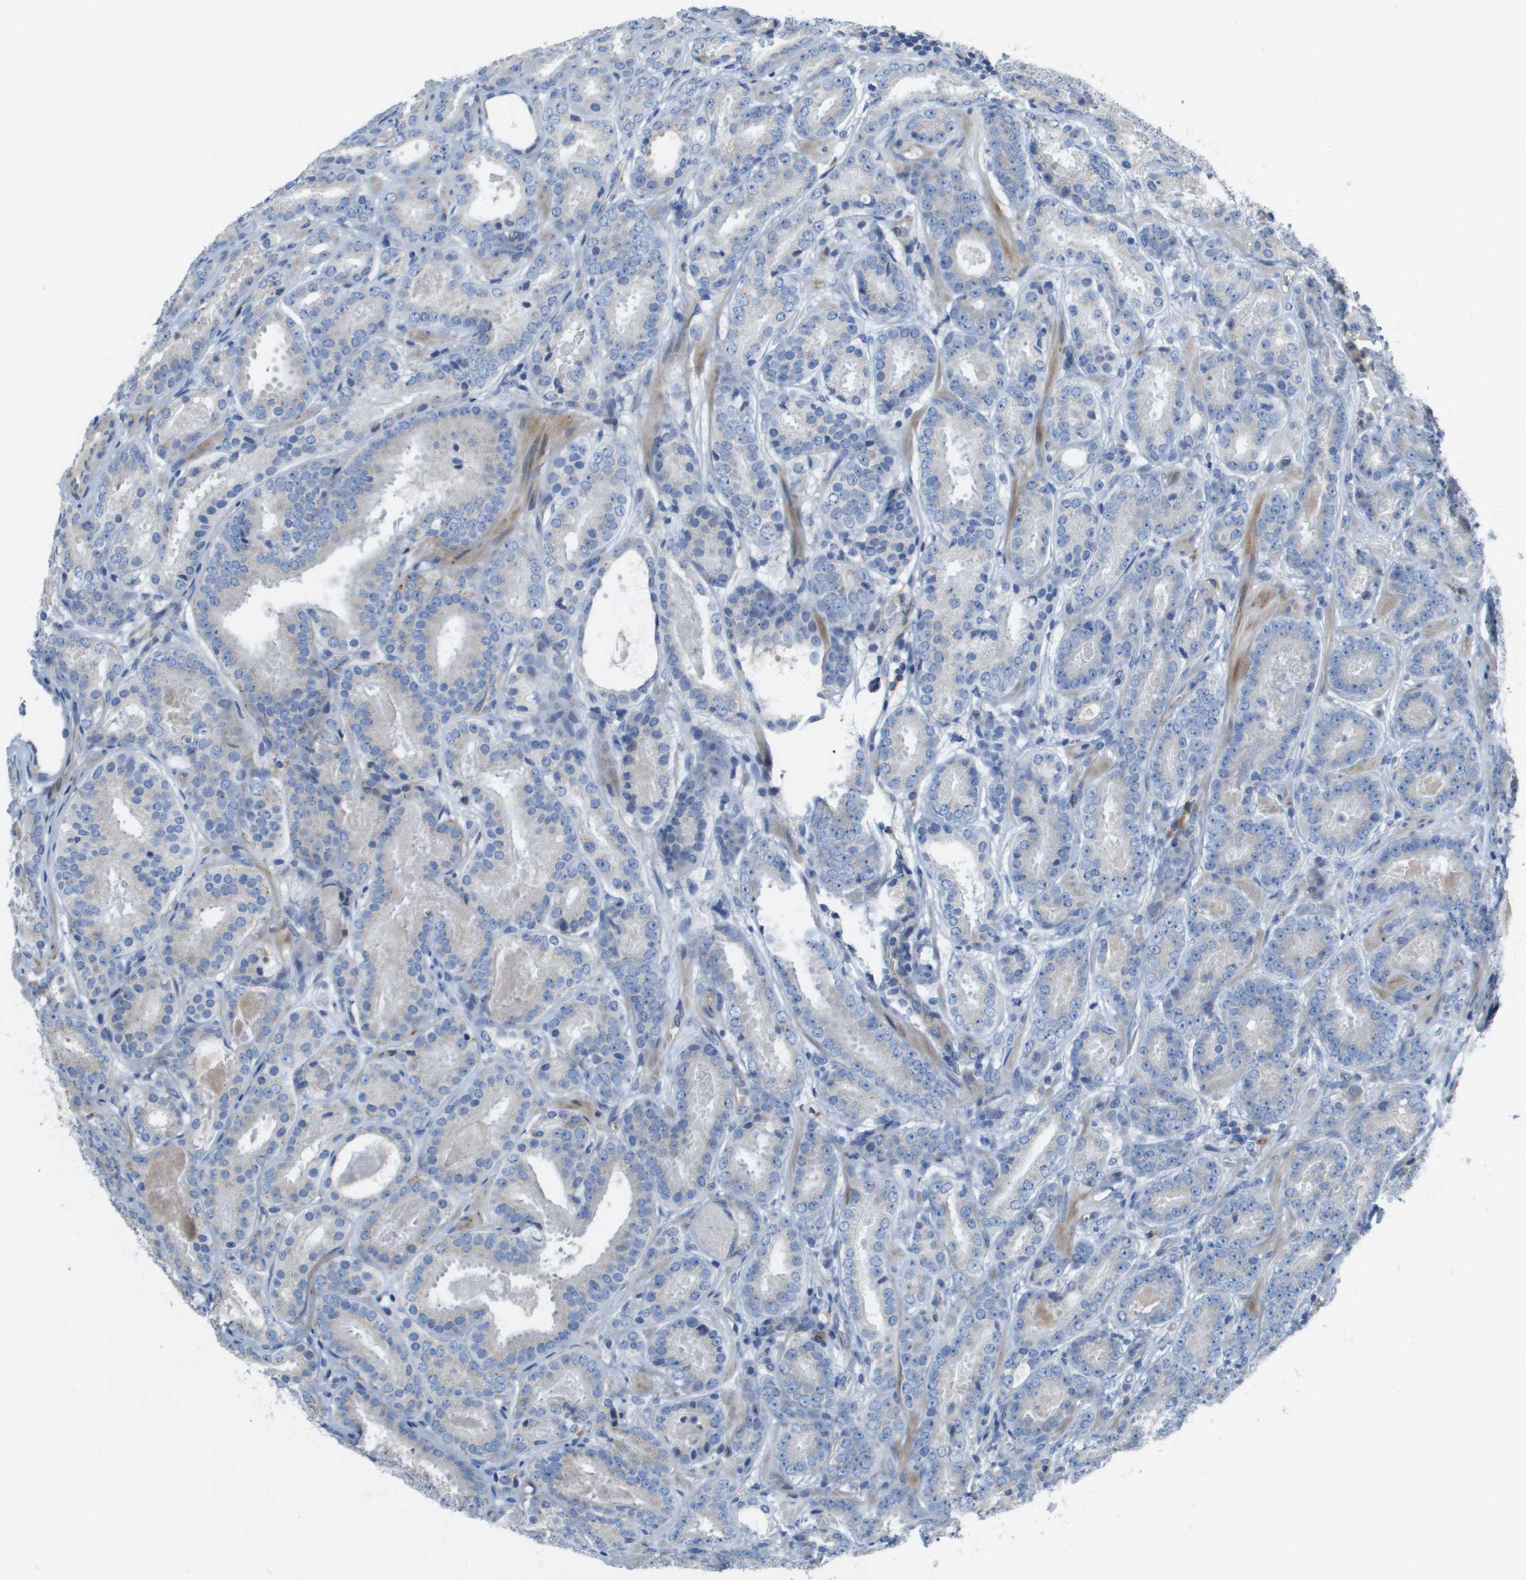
{"staining": {"intensity": "negative", "quantity": "none", "location": "none"}, "tissue": "prostate cancer", "cell_type": "Tumor cells", "image_type": "cancer", "snomed": [{"axis": "morphology", "description": "Adenocarcinoma, Low grade"}, {"axis": "topography", "description": "Prostate"}], "caption": "High power microscopy histopathology image of an immunohistochemistry (IHC) photomicrograph of prostate cancer, revealing no significant staining in tumor cells.", "gene": "CASP10", "patient": {"sex": "male", "age": 69}}